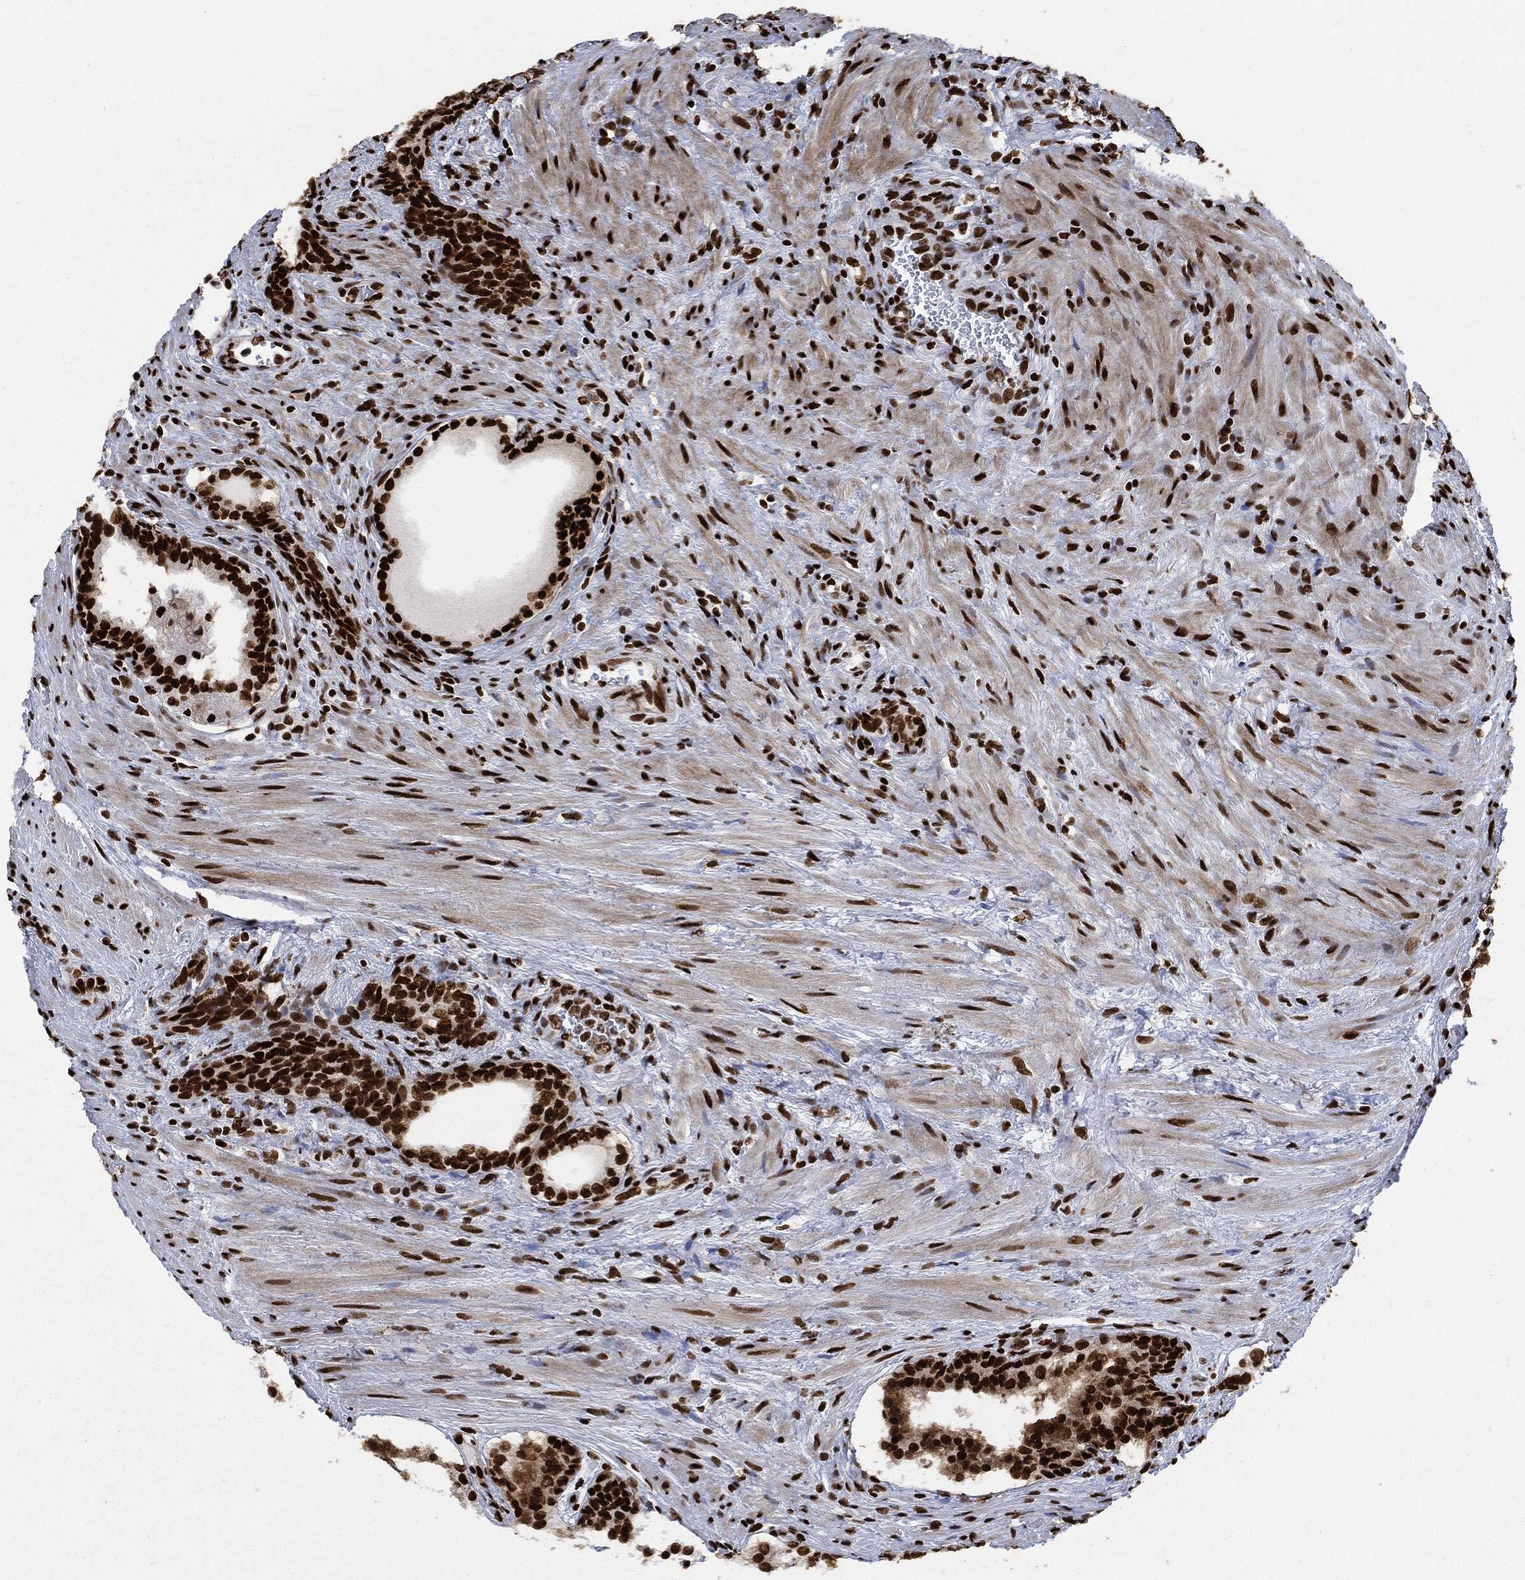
{"staining": {"intensity": "strong", "quantity": ">75%", "location": "nuclear"}, "tissue": "prostate cancer", "cell_type": "Tumor cells", "image_type": "cancer", "snomed": [{"axis": "morphology", "description": "Adenocarcinoma, NOS"}, {"axis": "morphology", "description": "Adenocarcinoma, High grade"}, {"axis": "topography", "description": "Prostate"}], "caption": "Immunohistochemical staining of human adenocarcinoma (high-grade) (prostate) demonstrates high levels of strong nuclear protein expression in approximately >75% of tumor cells.", "gene": "RECQL", "patient": {"sex": "male", "age": 61}}